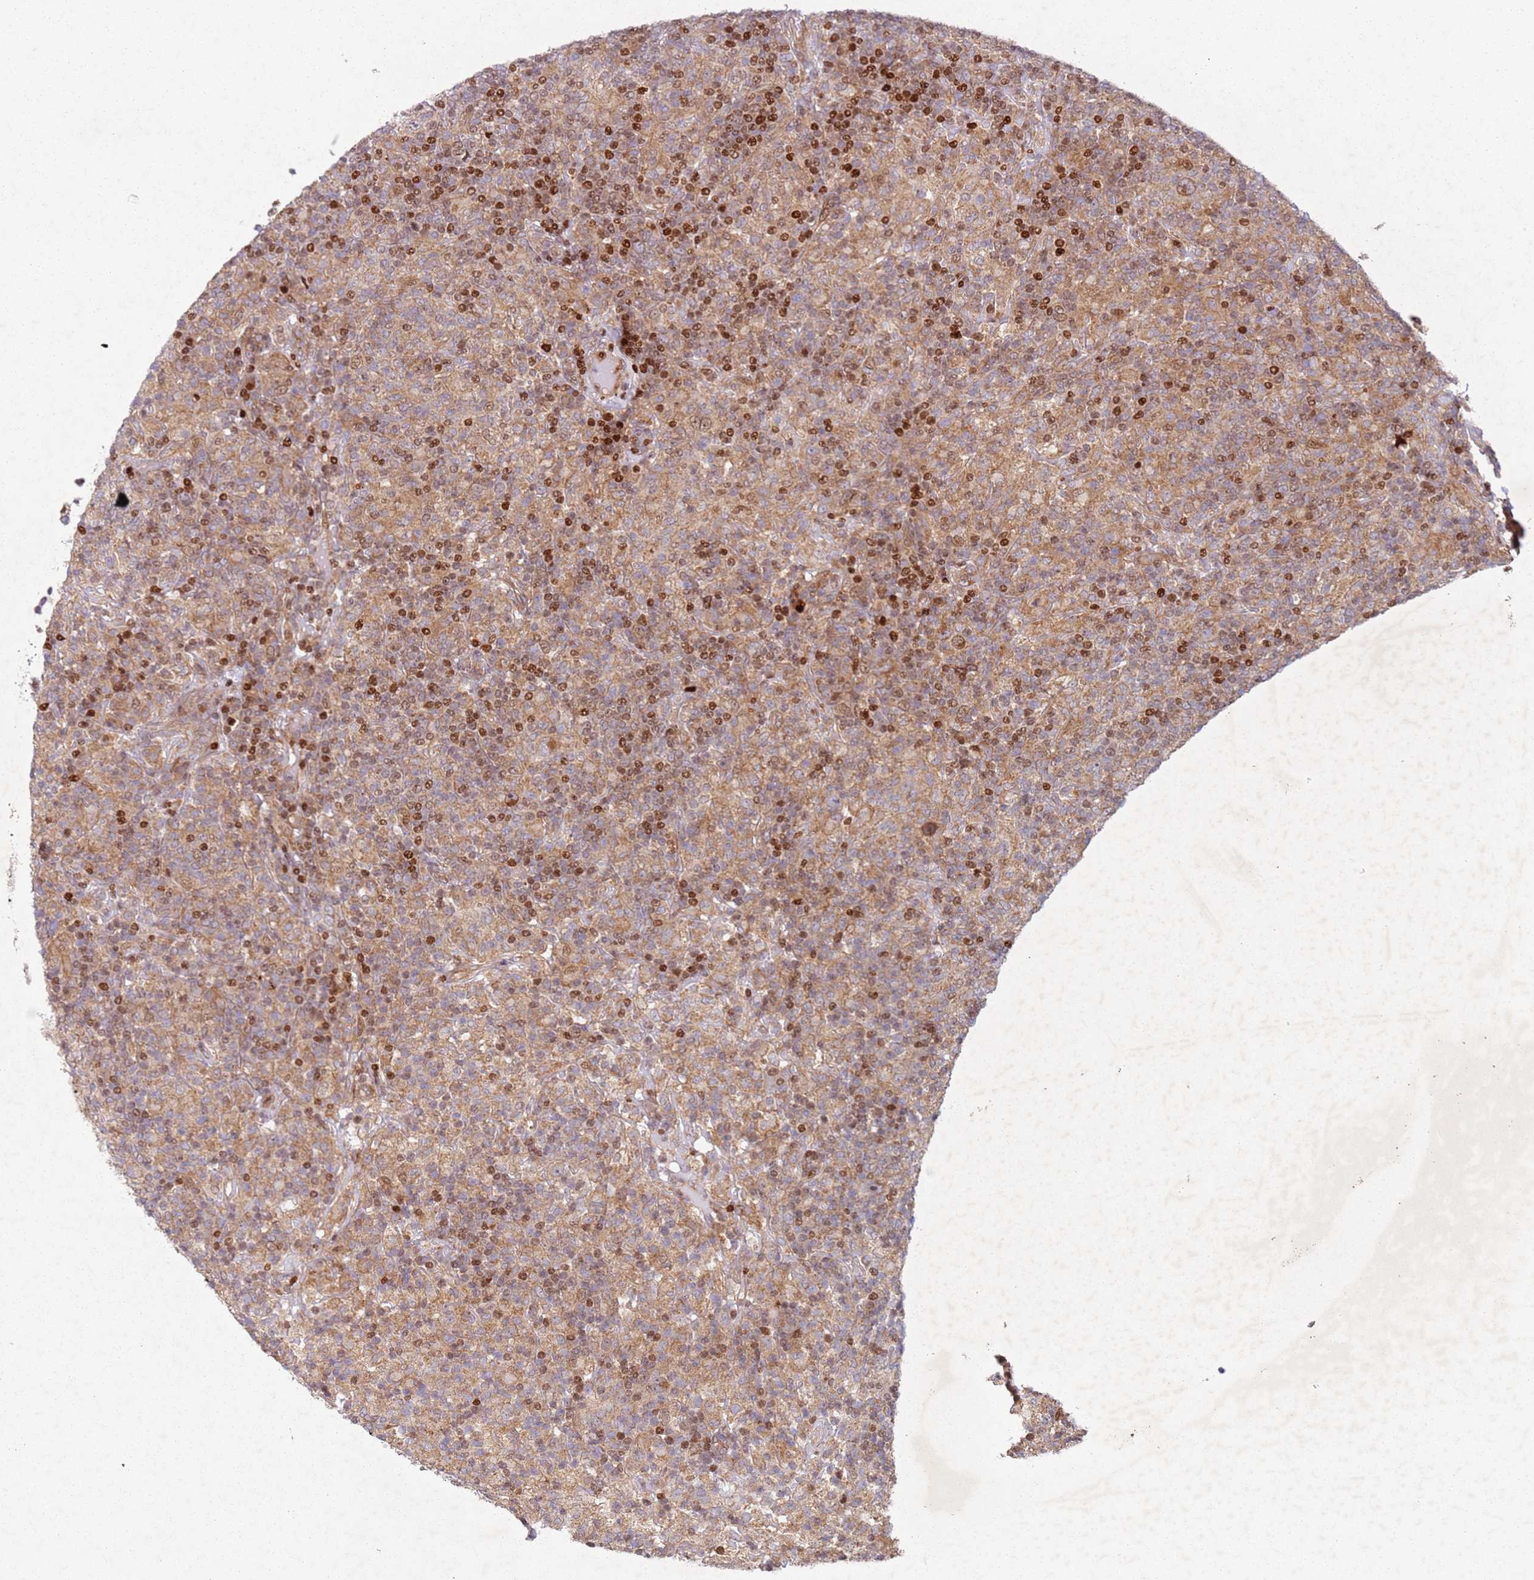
{"staining": {"intensity": "strong", "quantity": "25%-75%", "location": "nuclear"}, "tissue": "lymphoma", "cell_type": "Tumor cells", "image_type": "cancer", "snomed": [{"axis": "morphology", "description": "Hodgkin's disease, NOS"}, {"axis": "topography", "description": "Lymph node"}], "caption": "IHC (DAB) staining of lymphoma reveals strong nuclear protein positivity in about 25%-75% of tumor cells.", "gene": "HNRNPLL", "patient": {"sex": "male", "age": 70}}